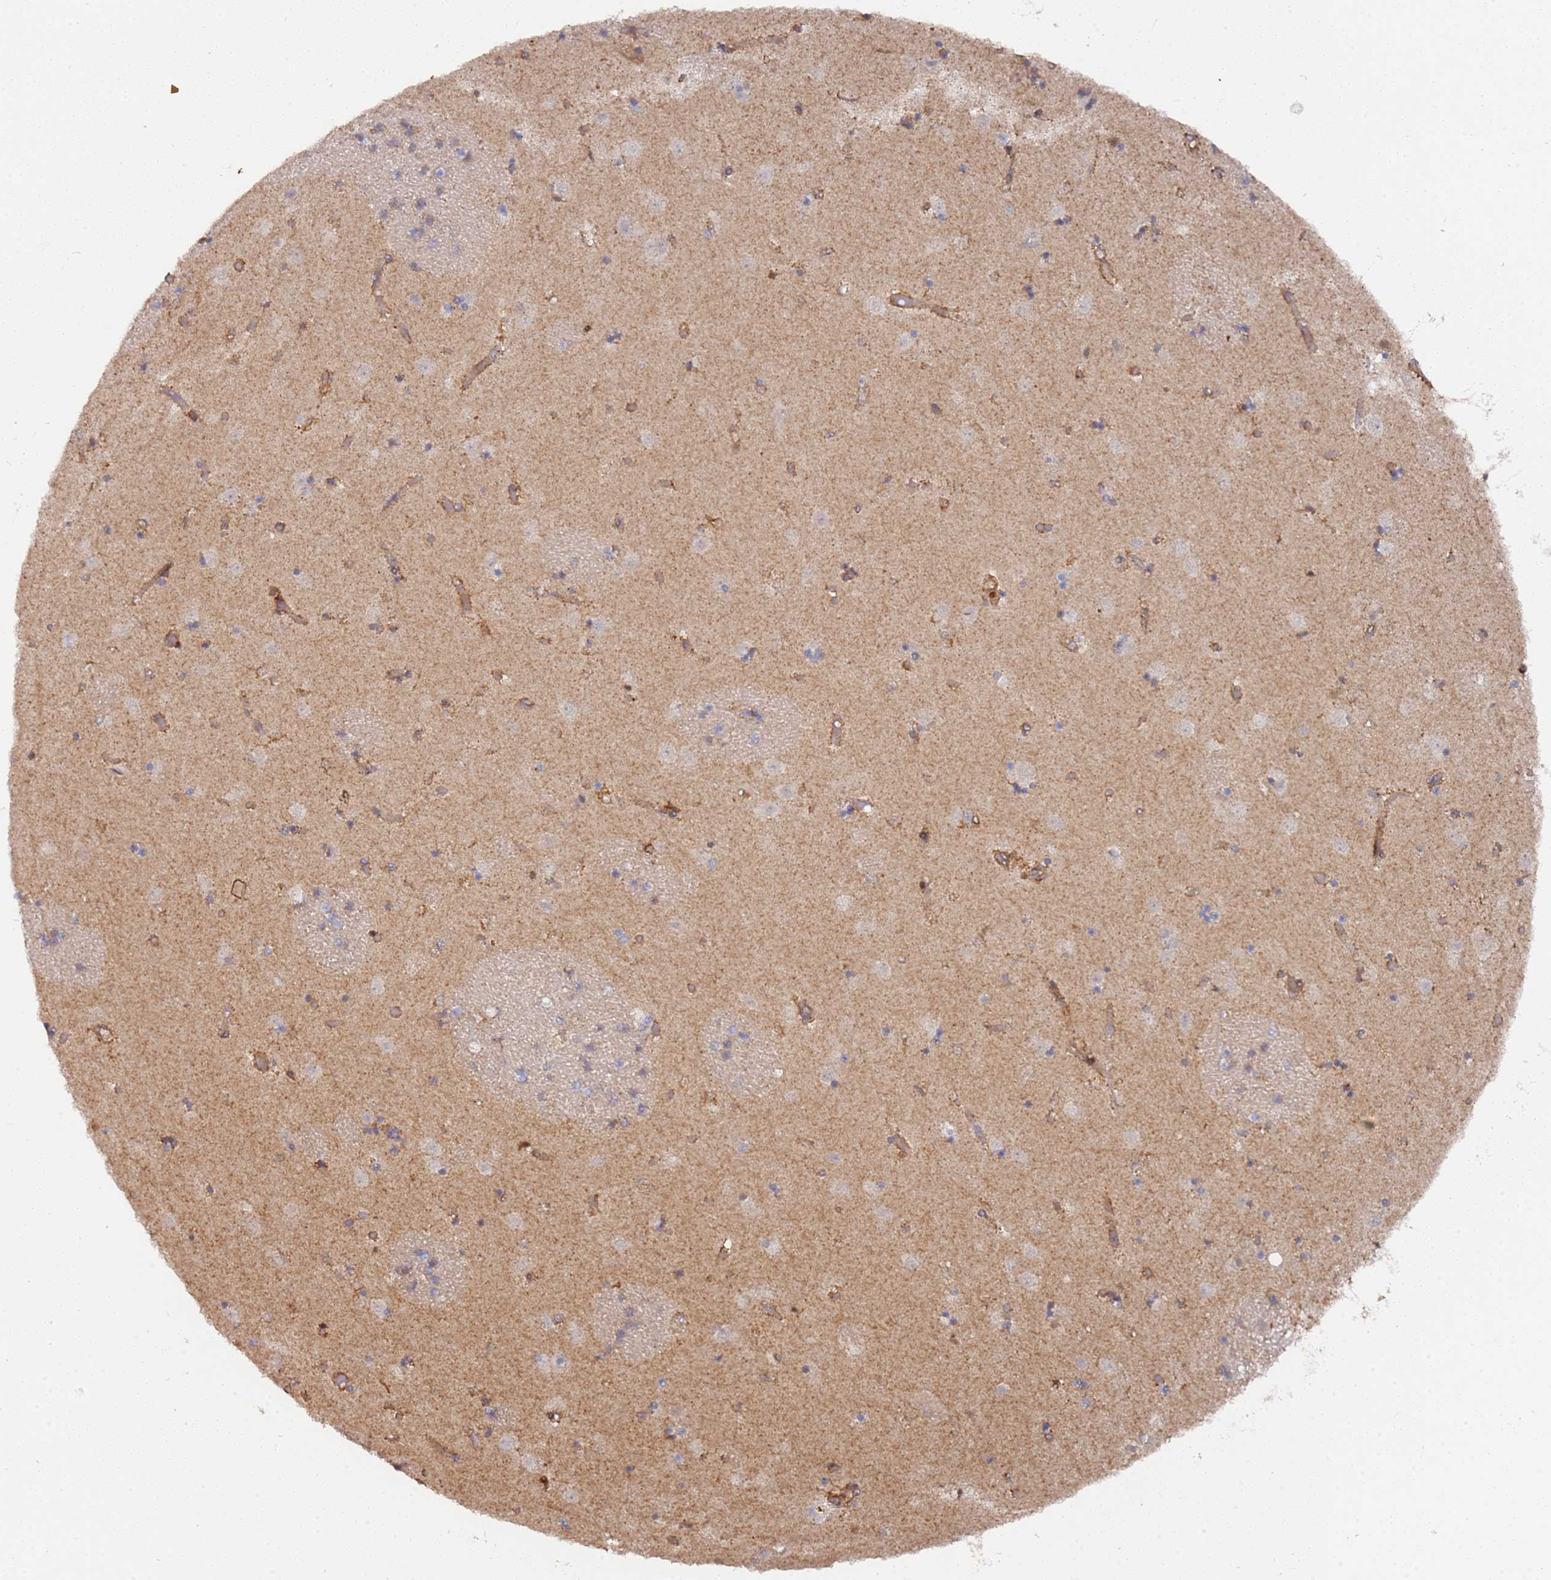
{"staining": {"intensity": "moderate", "quantity": "<25%", "location": "cytoplasmic/membranous"}, "tissue": "caudate", "cell_type": "Glial cells", "image_type": "normal", "snomed": [{"axis": "morphology", "description": "Normal tissue, NOS"}, {"axis": "topography", "description": "Lateral ventricle wall"}], "caption": "Caudate stained with a brown dye demonstrates moderate cytoplasmic/membranous positive staining in approximately <25% of glial cells.", "gene": "DDX60", "patient": {"sex": "female", "age": 52}}